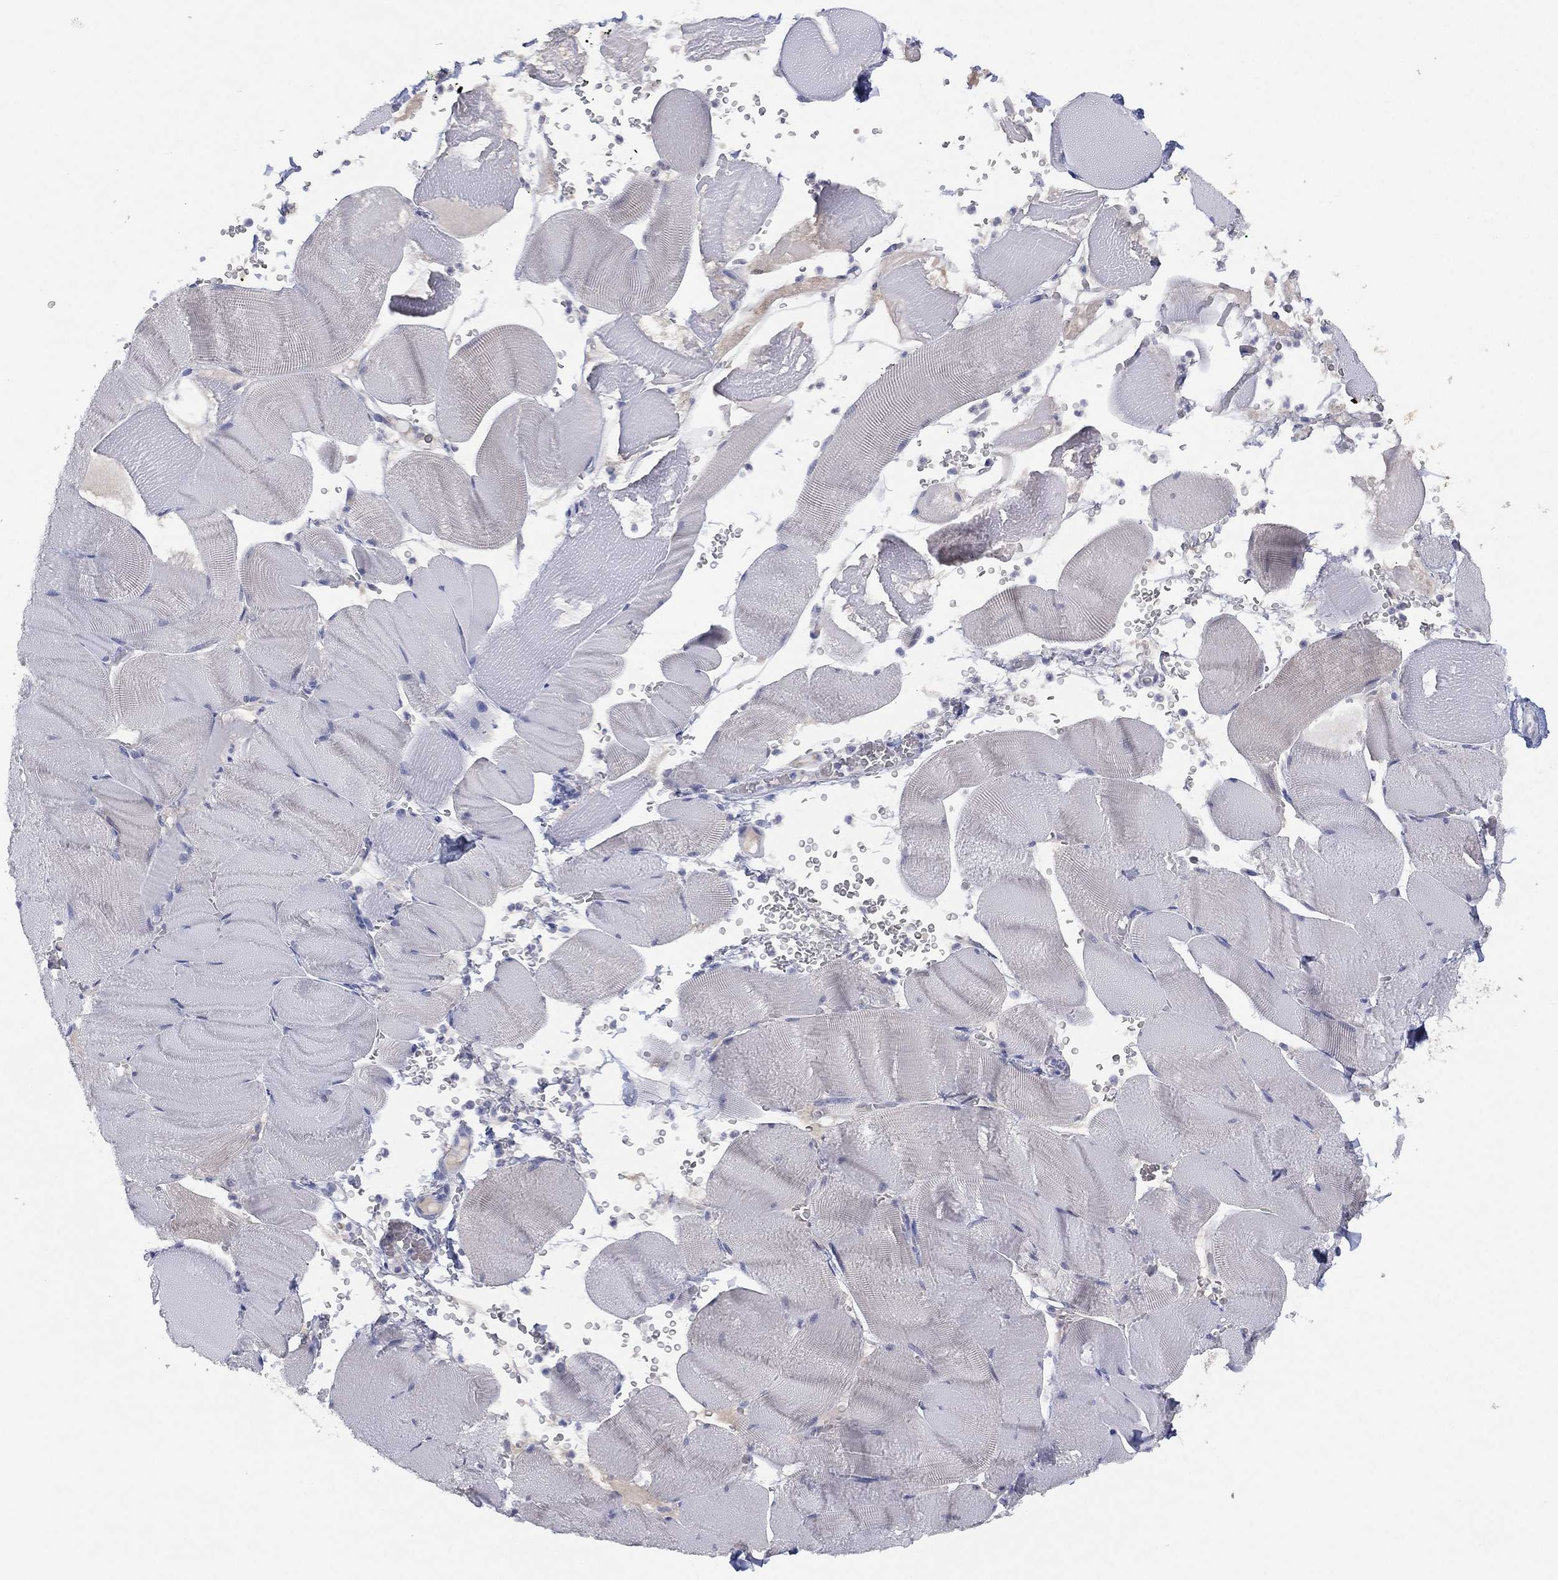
{"staining": {"intensity": "negative", "quantity": "none", "location": "none"}, "tissue": "skeletal muscle", "cell_type": "Myocytes", "image_type": "normal", "snomed": [{"axis": "morphology", "description": "Normal tissue, NOS"}, {"axis": "topography", "description": "Skeletal muscle"}], "caption": "Skeletal muscle was stained to show a protein in brown. There is no significant positivity in myocytes. The staining was performed using DAB to visualize the protein expression in brown, while the nuclei were stained in blue with hematoxylin (Magnification: 20x).", "gene": "DDAH1", "patient": {"sex": "male", "age": 56}}